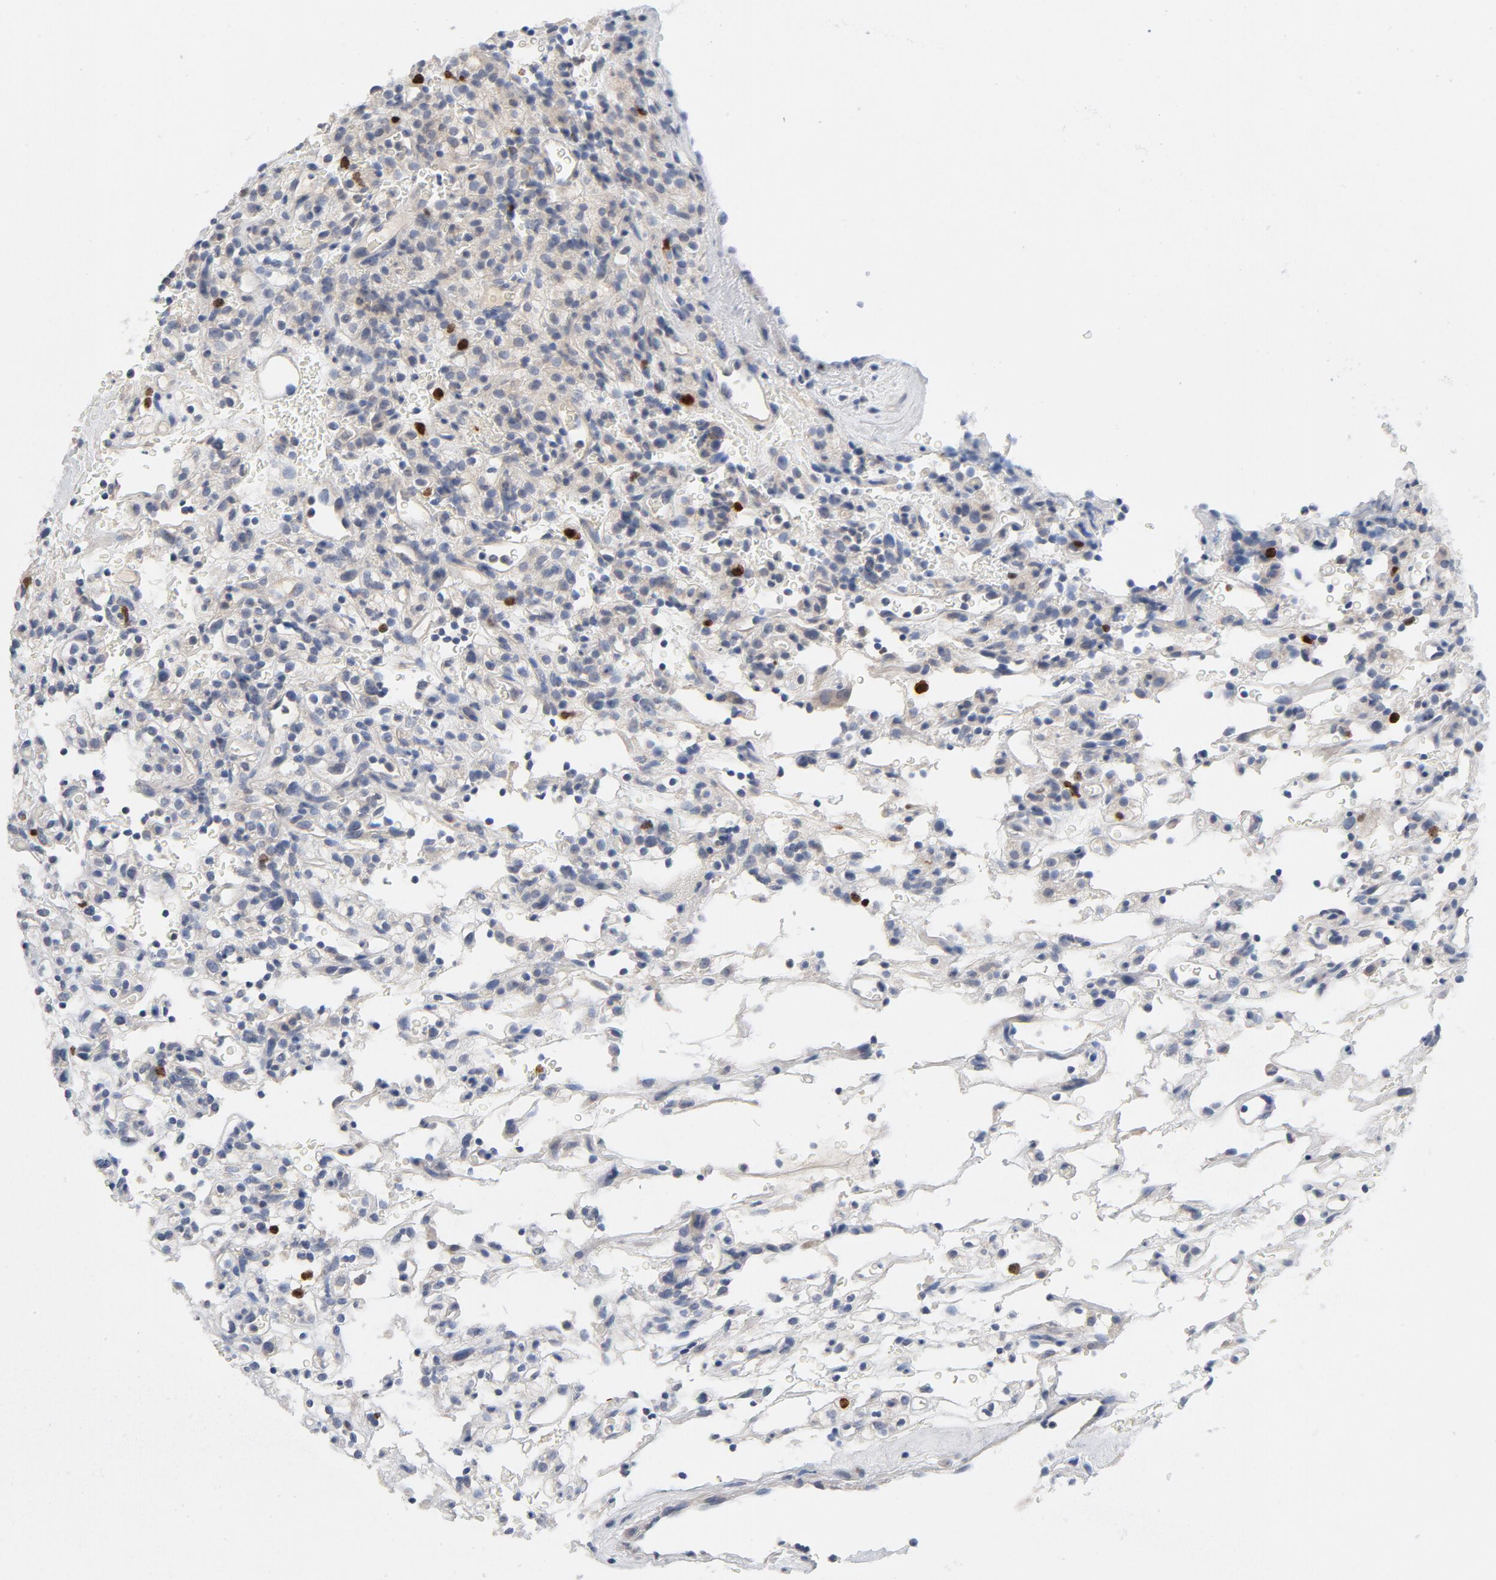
{"staining": {"intensity": "moderate", "quantity": "<25%", "location": "nuclear"}, "tissue": "renal cancer", "cell_type": "Tumor cells", "image_type": "cancer", "snomed": [{"axis": "morphology", "description": "Normal tissue, NOS"}, {"axis": "morphology", "description": "Adenocarcinoma, NOS"}, {"axis": "topography", "description": "Kidney"}], "caption": "DAB (3,3'-diaminobenzidine) immunohistochemical staining of renal cancer reveals moderate nuclear protein positivity in approximately <25% of tumor cells. Immunohistochemistry (ihc) stains the protein in brown and the nuclei are stained blue.", "gene": "BIRC5", "patient": {"sex": "female", "age": 72}}